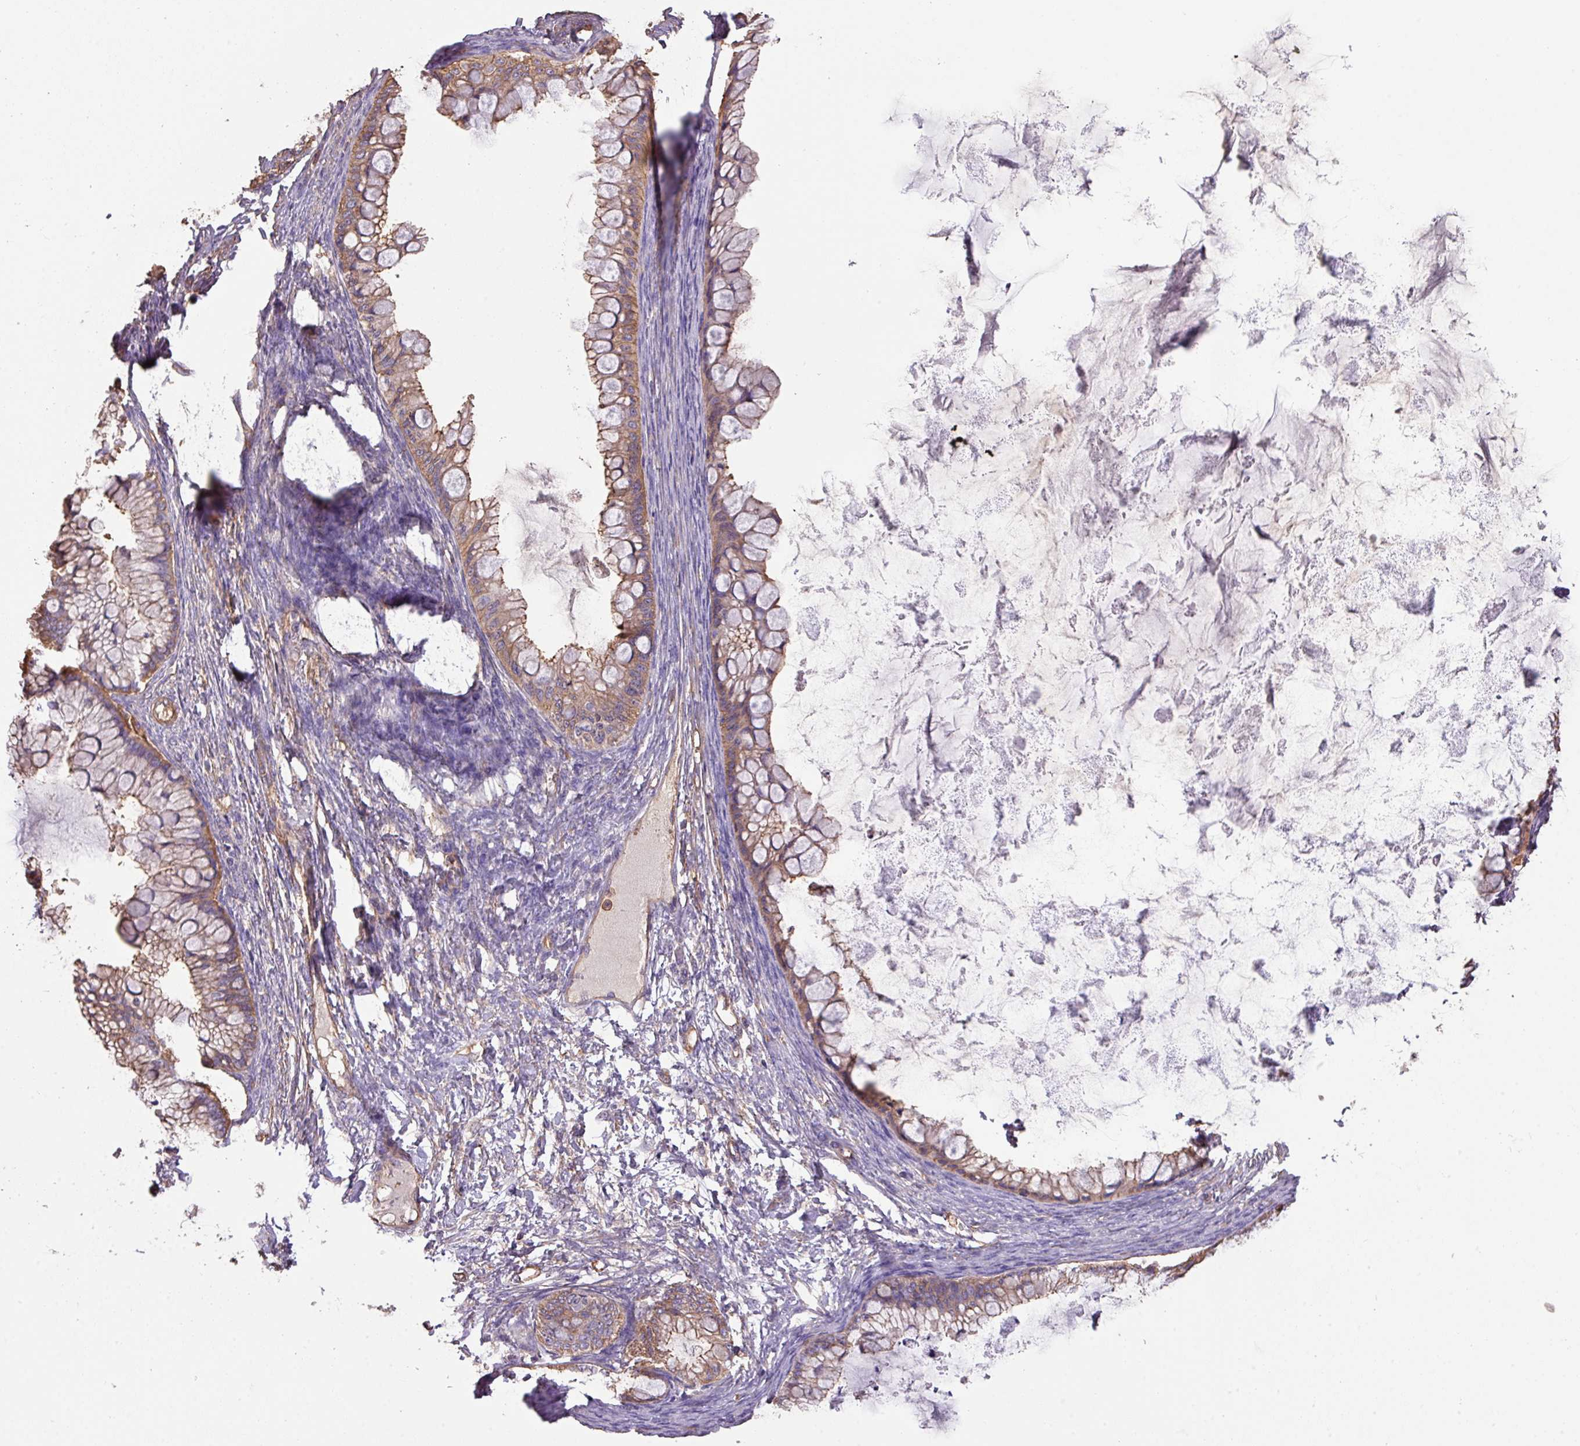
{"staining": {"intensity": "moderate", "quantity": ">75%", "location": "cytoplasmic/membranous"}, "tissue": "ovarian cancer", "cell_type": "Tumor cells", "image_type": "cancer", "snomed": [{"axis": "morphology", "description": "Cystadenocarcinoma, mucinous, NOS"}, {"axis": "topography", "description": "Ovary"}], "caption": "Ovarian cancer (mucinous cystadenocarcinoma) stained with DAB (3,3'-diaminobenzidine) immunohistochemistry displays medium levels of moderate cytoplasmic/membranous staining in approximately >75% of tumor cells.", "gene": "CALML4", "patient": {"sex": "female", "age": 35}}